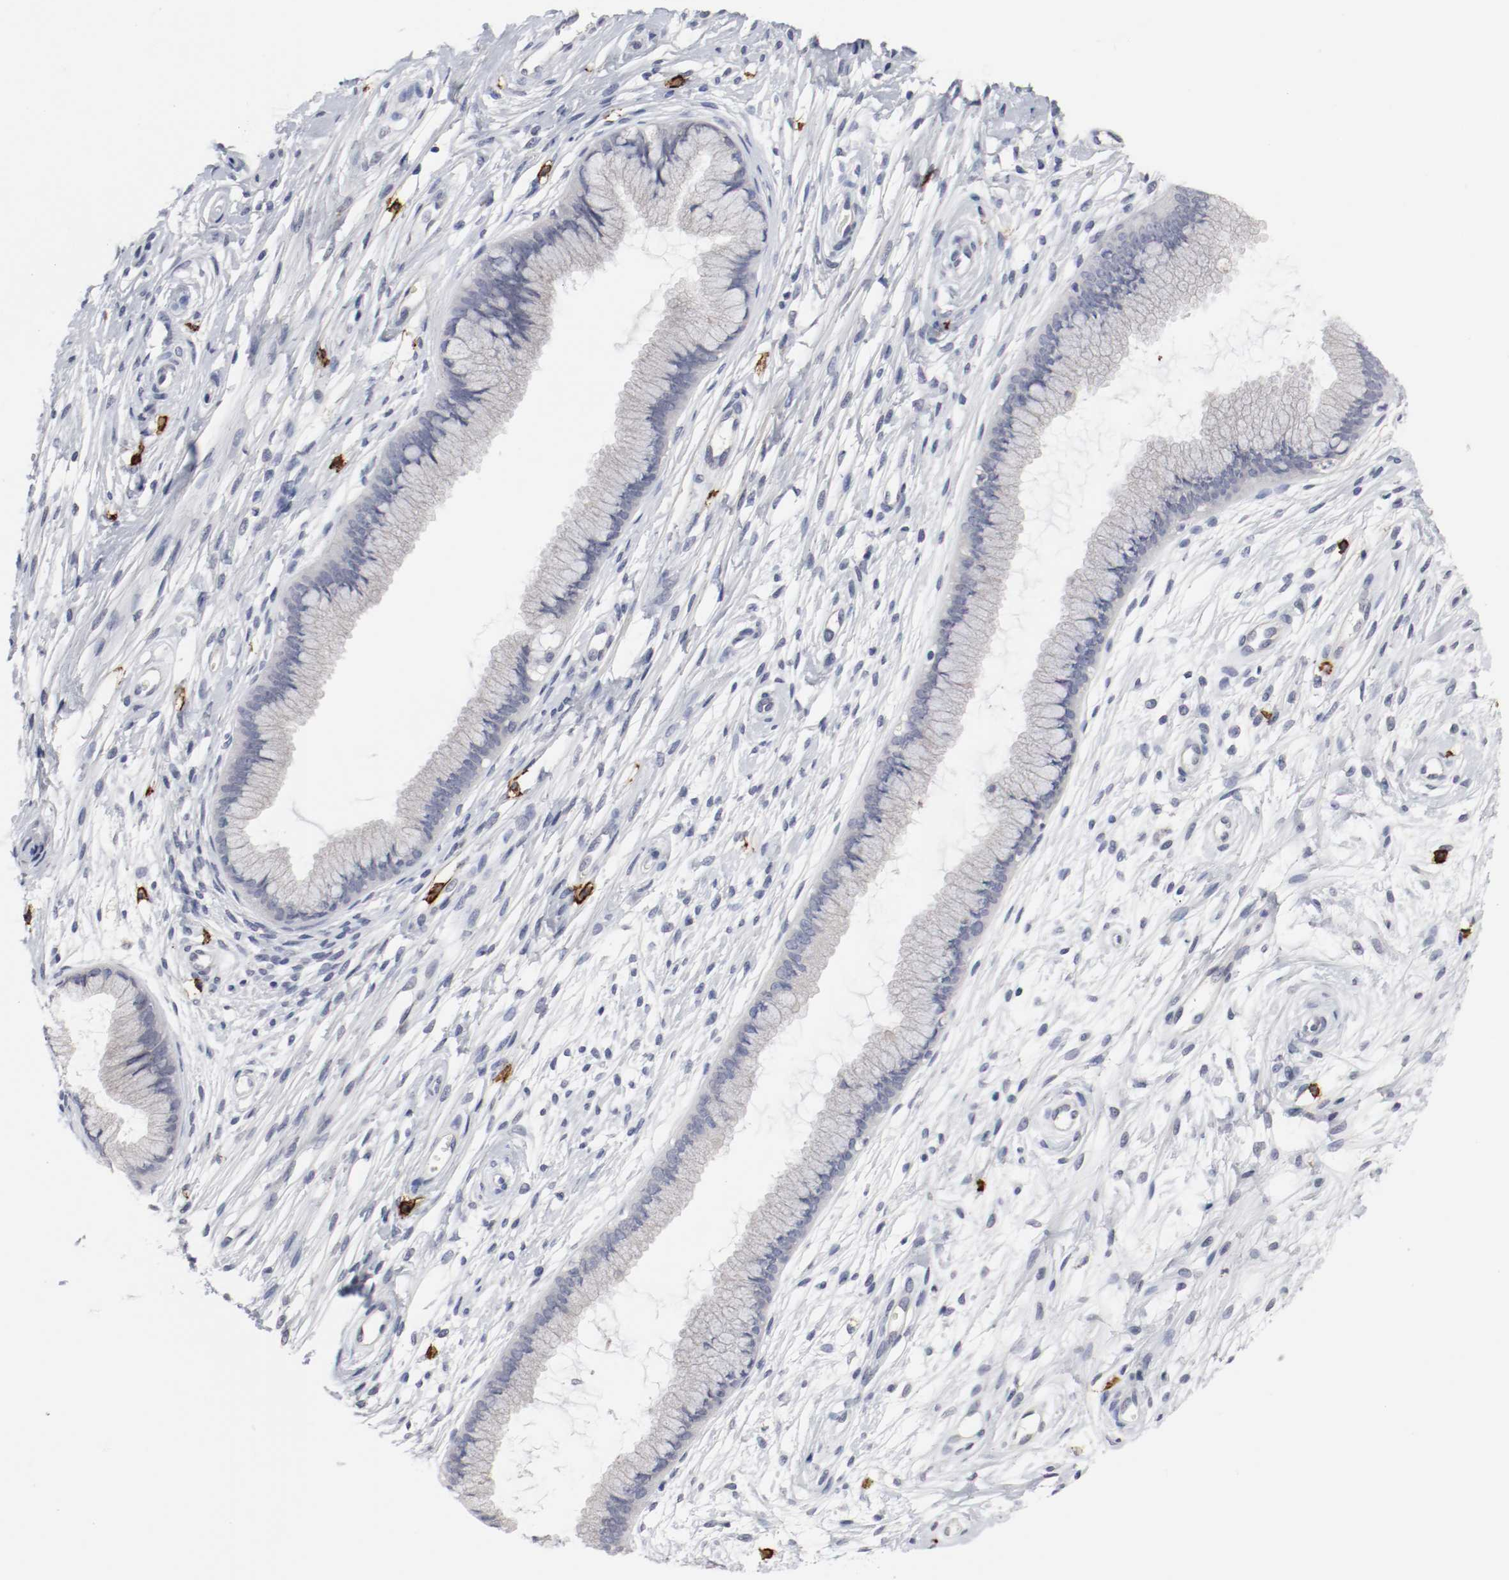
{"staining": {"intensity": "negative", "quantity": "none", "location": "none"}, "tissue": "cervix", "cell_type": "Glandular cells", "image_type": "normal", "snomed": [{"axis": "morphology", "description": "Normal tissue, NOS"}, {"axis": "topography", "description": "Cervix"}], "caption": "Immunohistochemistry micrograph of unremarkable human cervix stained for a protein (brown), which reveals no expression in glandular cells.", "gene": "KIT", "patient": {"sex": "female", "age": 39}}